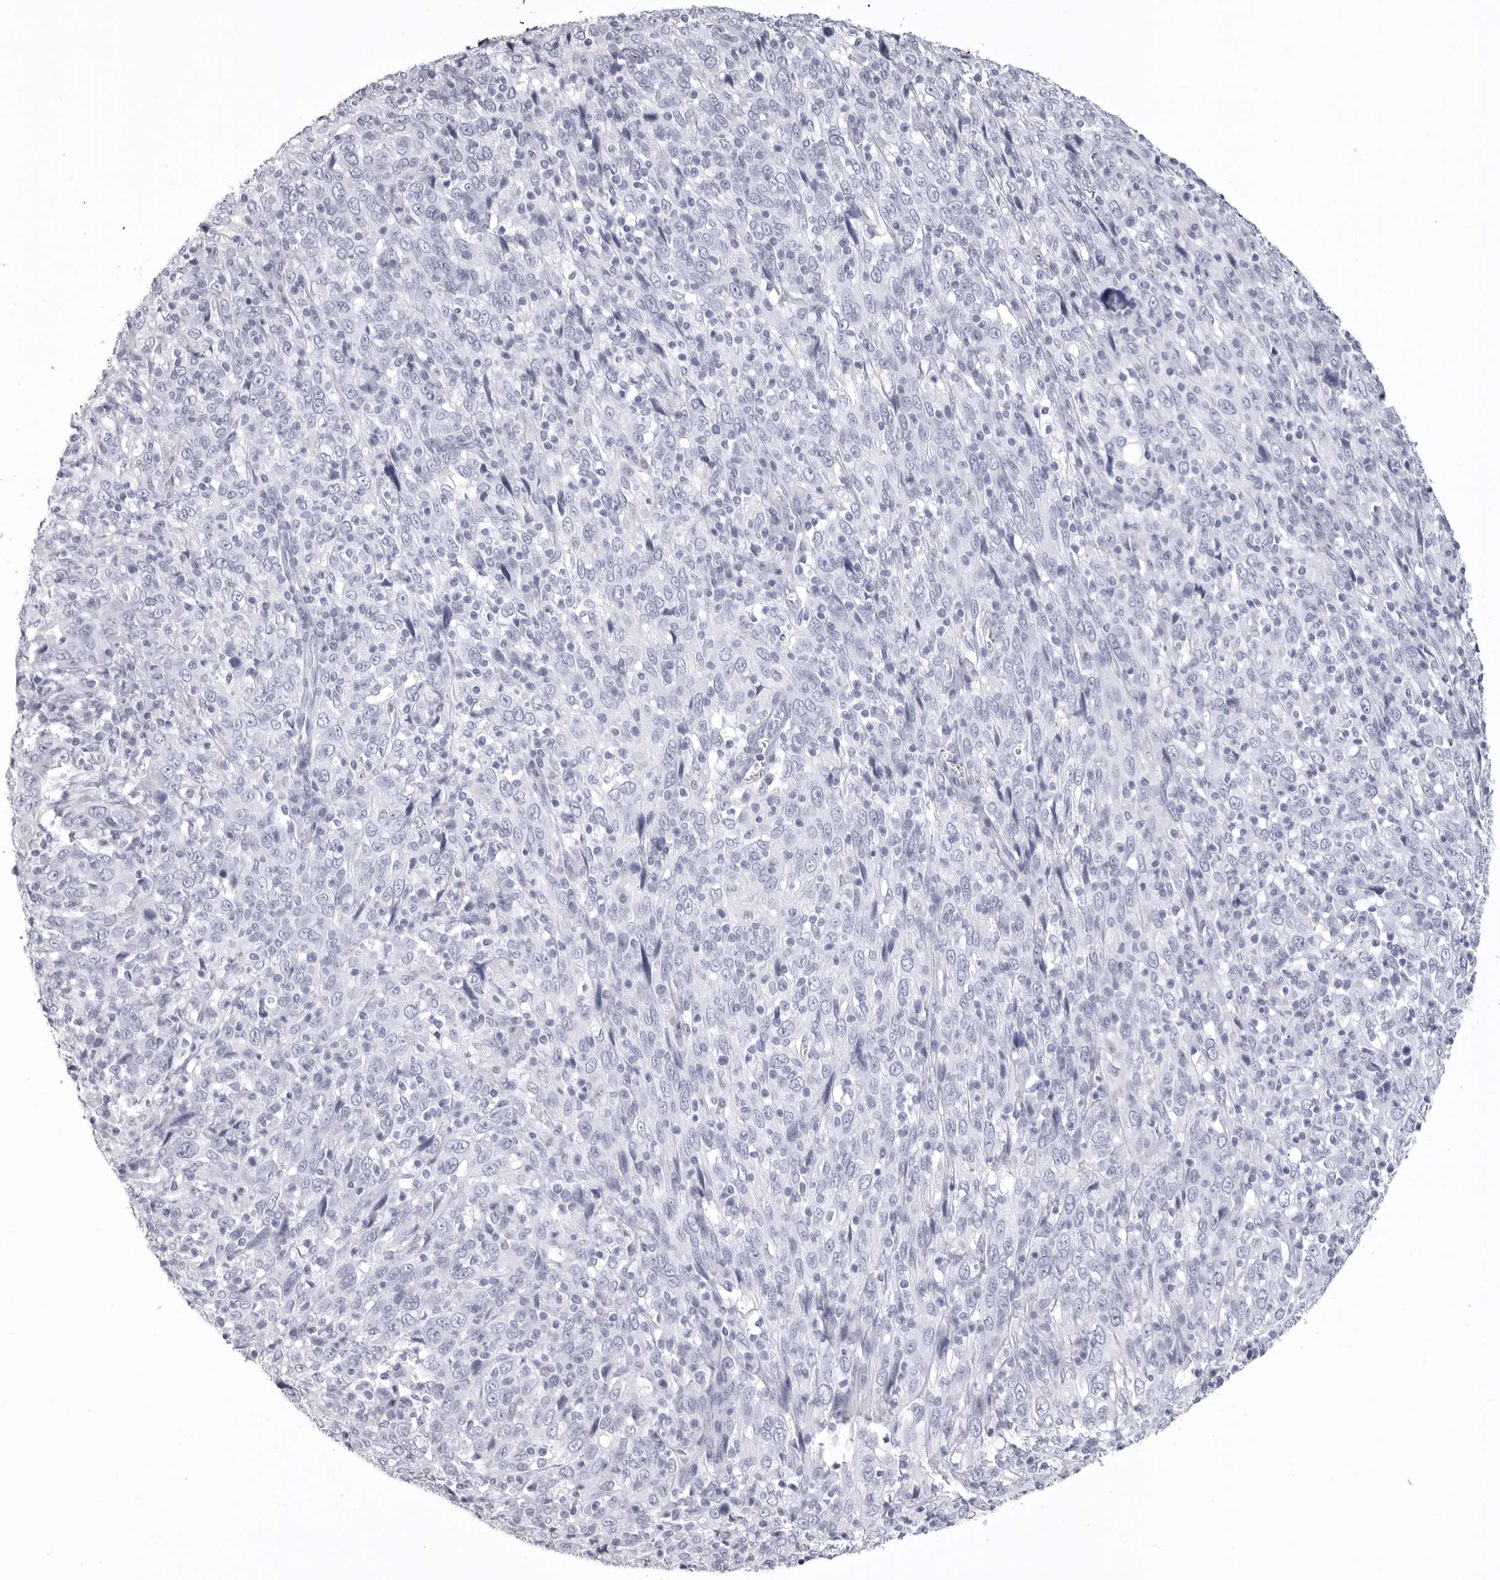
{"staining": {"intensity": "negative", "quantity": "none", "location": "none"}, "tissue": "cervical cancer", "cell_type": "Tumor cells", "image_type": "cancer", "snomed": [{"axis": "morphology", "description": "Squamous cell carcinoma, NOS"}, {"axis": "topography", "description": "Cervix"}], "caption": "A micrograph of cervical cancer (squamous cell carcinoma) stained for a protein demonstrates no brown staining in tumor cells.", "gene": "LGALS4", "patient": {"sex": "female", "age": 46}}